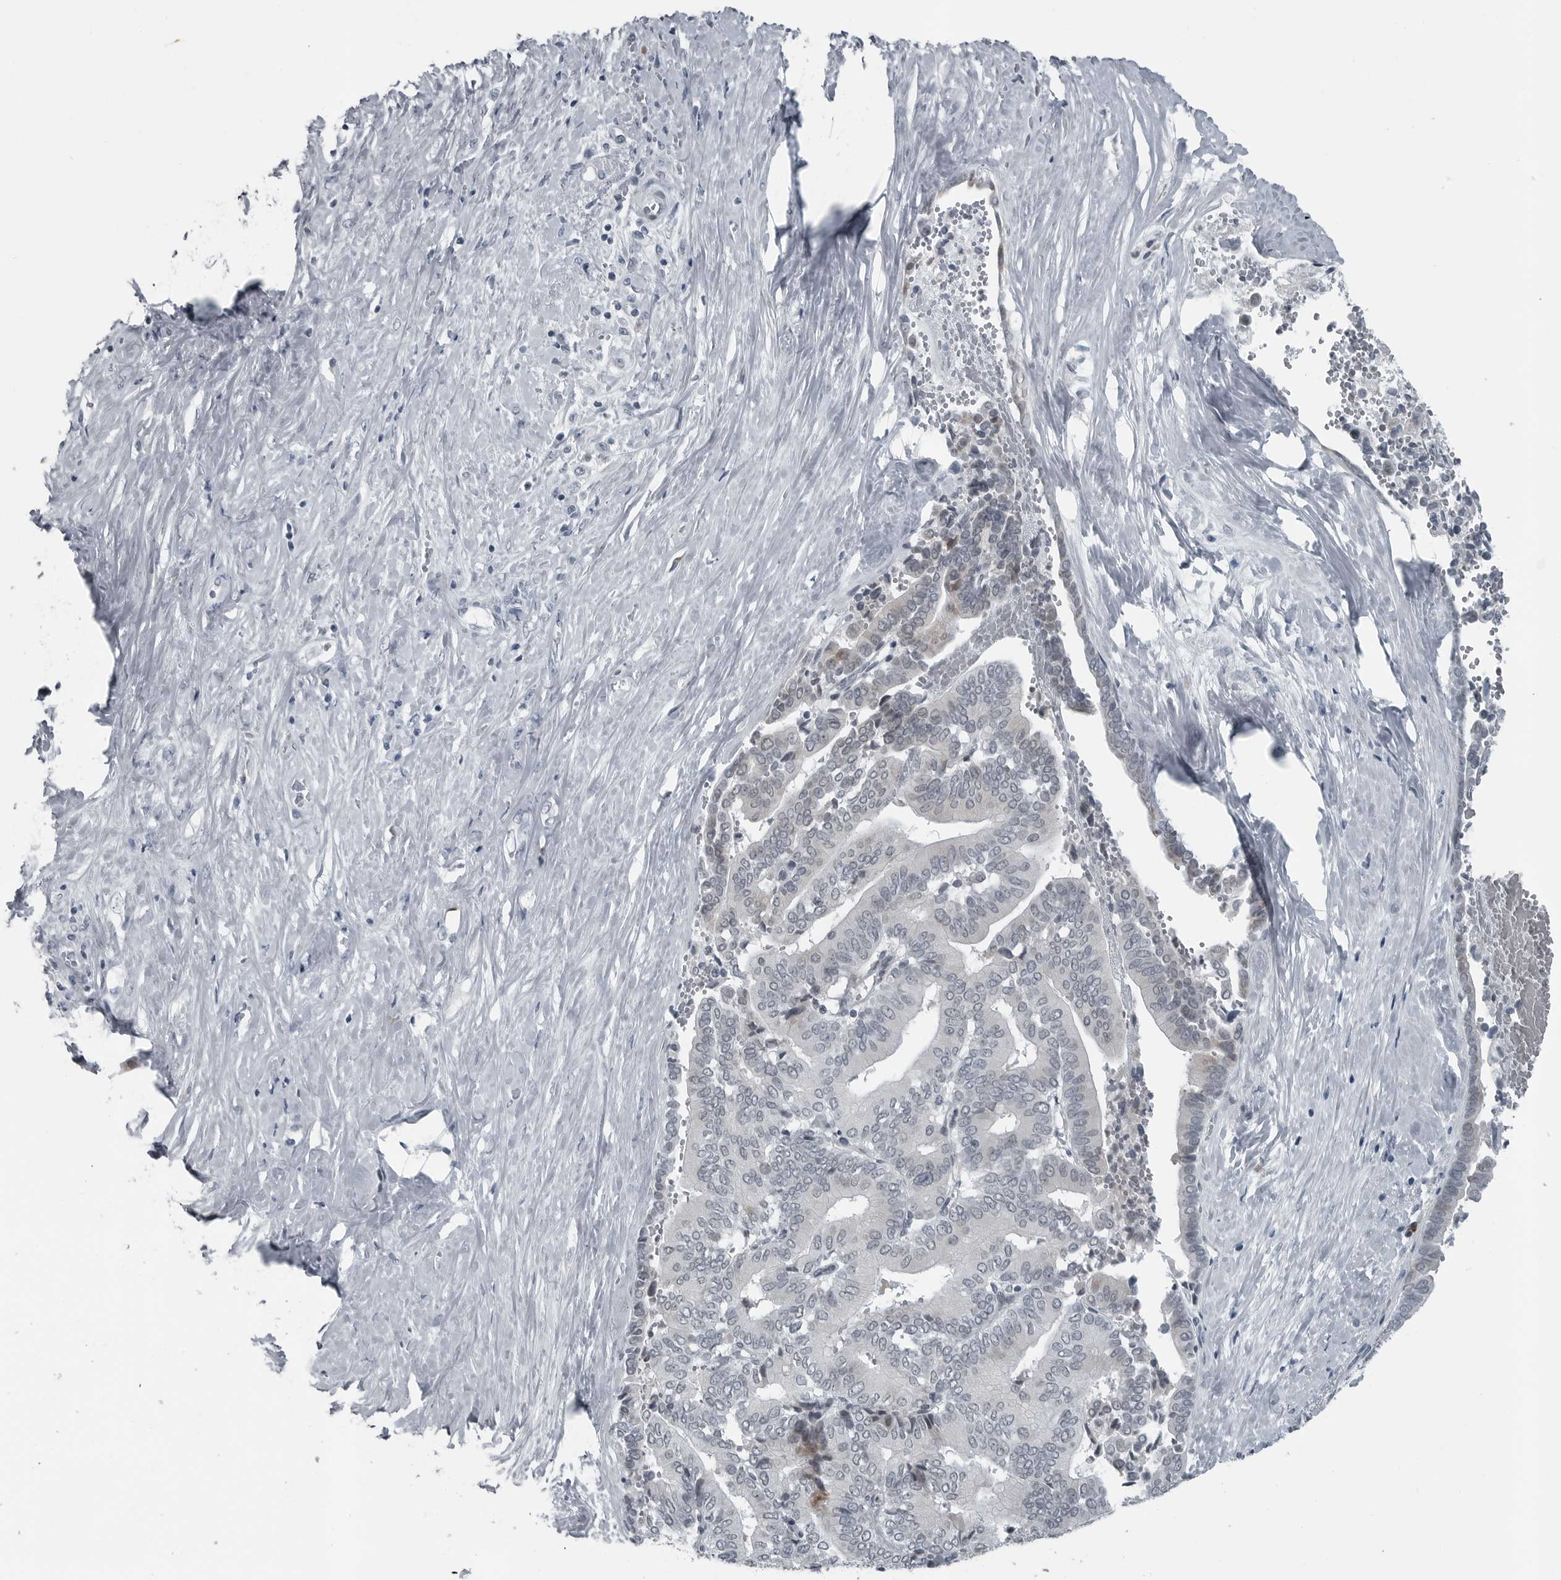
{"staining": {"intensity": "weak", "quantity": "<25%", "location": "cytoplasmic/membranous"}, "tissue": "liver cancer", "cell_type": "Tumor cells", "image_type": "cancer", "snomed": [{"axis": "morphology", "description": "Cholangiocarcinoma"}, {"axis": "topography", "description": "Liver"}], "caption": "Micrograph shows no significant protein positivity in tumor cells of cholangiocarcinoma (liver).", "gene": "DNAAF11", "patient": {"sex": "female", "age": 75}}